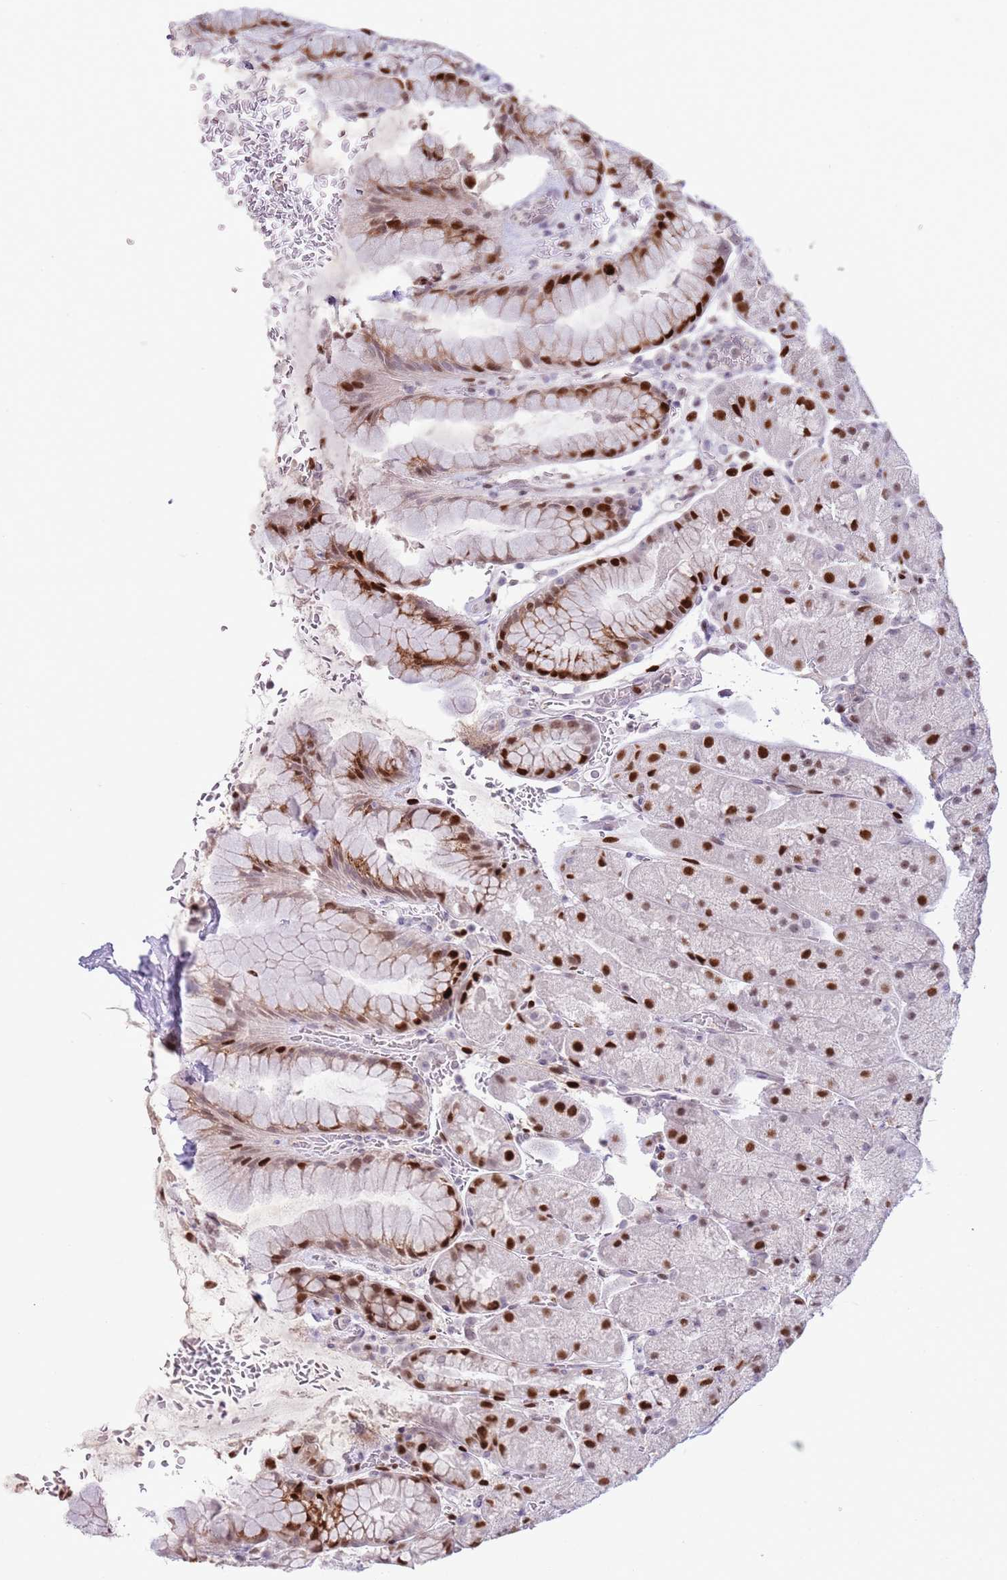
{"staining": {"intensity": "strong", "quantity": "25%-75%", "location": "nuclear"}, "tissue": "stomach", "cell_type": "Glandular cells", "image_type": "normal", "snomed": [{"axis": "morphology", "description": "Normal tissue, NOS"}, {"axis": "topography", "description": "Stomach, upper"}, {"axis": "topography", "description": "Stomach, lower"}], "caption": "Immunohistochemistry (IHC) (DAB (3,3'-diaminobenzidine)) staining of unremarkable stomach exhibits strong nuclear protein staining in approximately 25%-75% of glandular cells.", "gene": "MFSD10", "patient": {"sex": "male", "age": 67}}